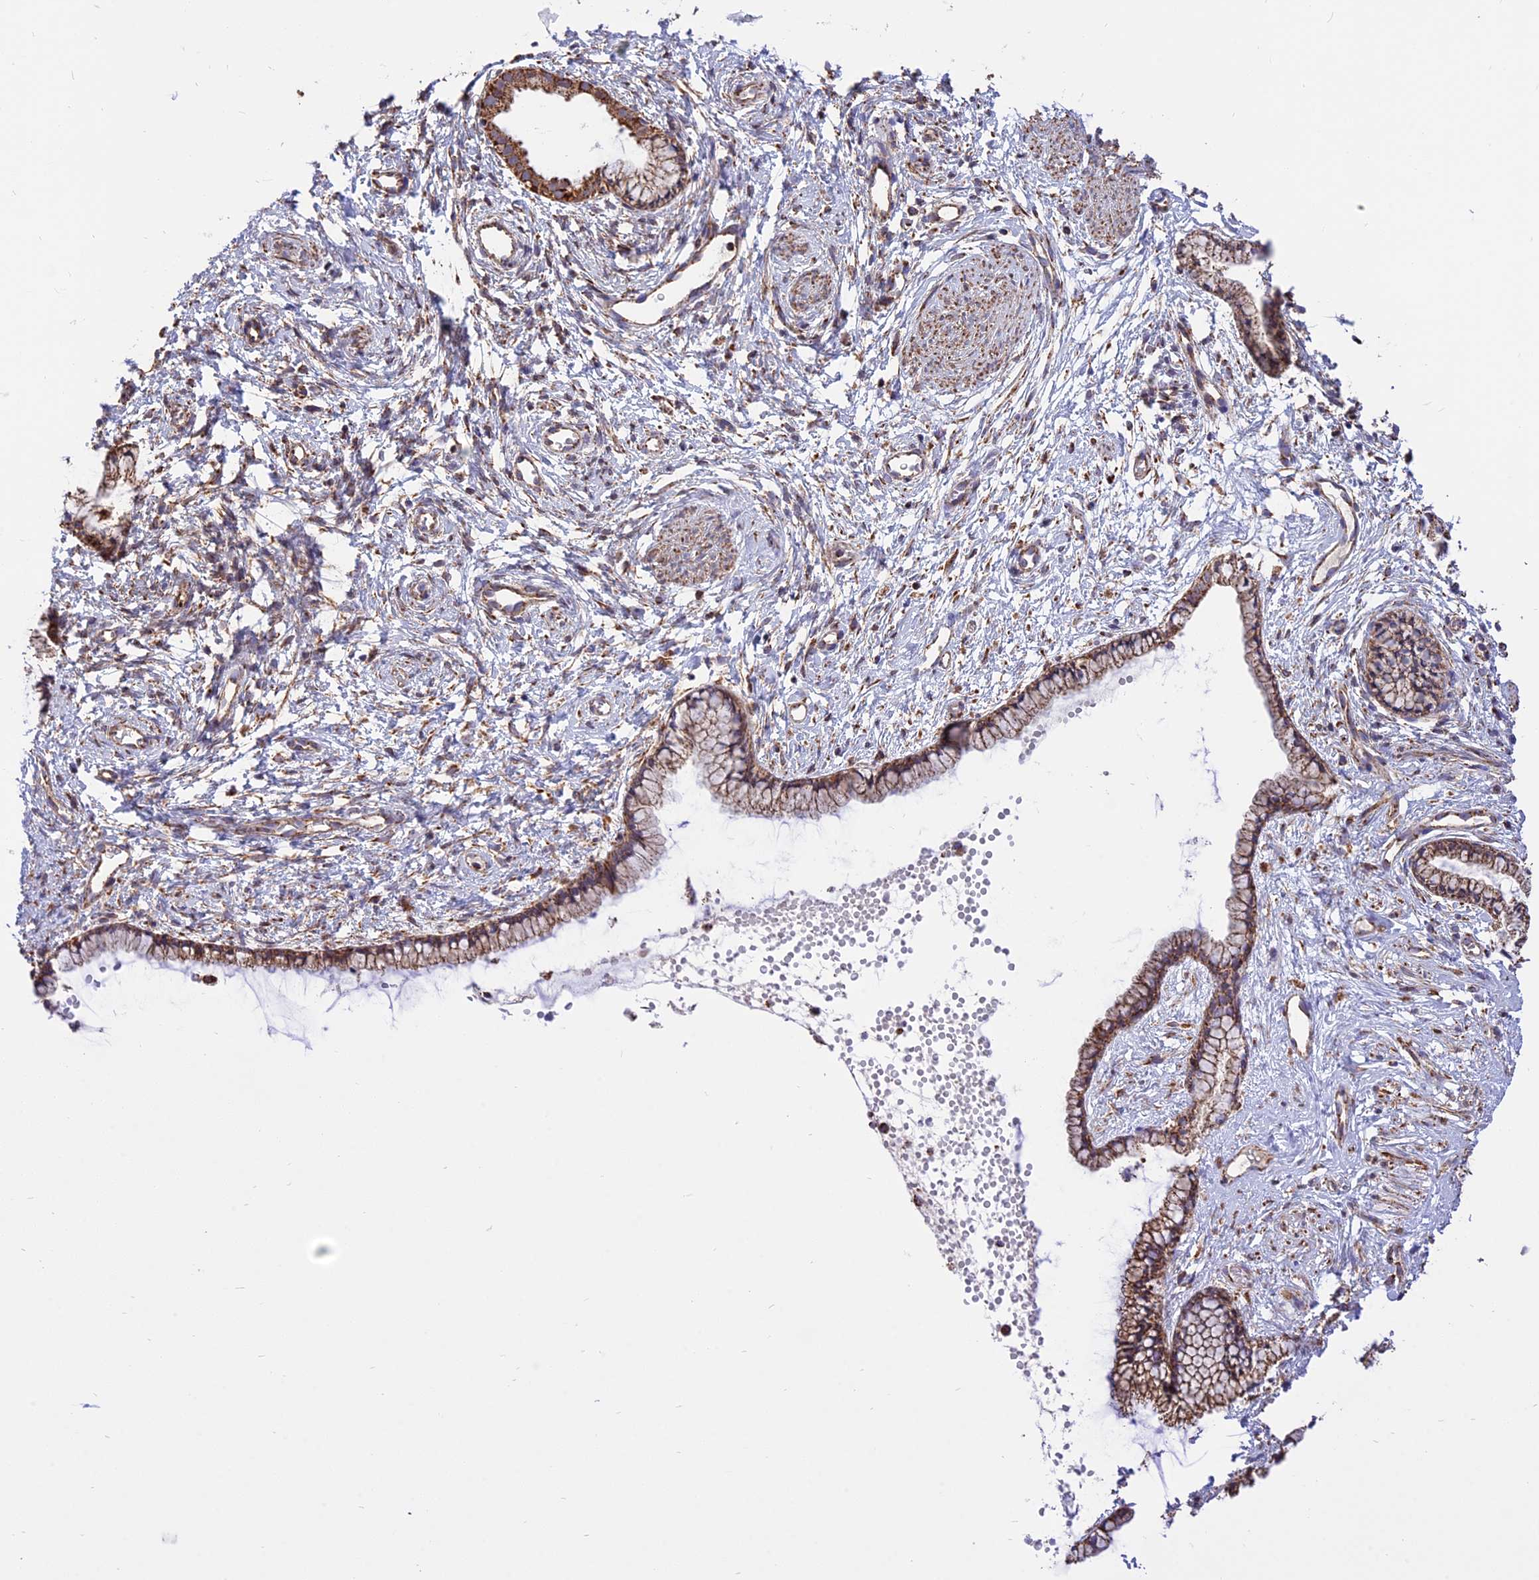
{"staining": {"intensity": "moderate", "quantity": ">75%", "location": "cytoplasmic/membranous"}, "tissue": "cervix", "cell_type": "Glandular cells", "image_type": "normal", "snomed": [{"axis": "morphology", "description": "Normal tissue, NOS"}, {"axis": "topography", "description": "Cervix"}], "caption": "This image demonstrates benign cervix stained with immunohistochemistry to label a protein in brown. The cytoplasmic/membranous of glandular cells show moderate positivity for the protein. Nuclei are counter-stained blue.", "gene": "TTC4", "patient": {"sex": "female", "age": 57}}